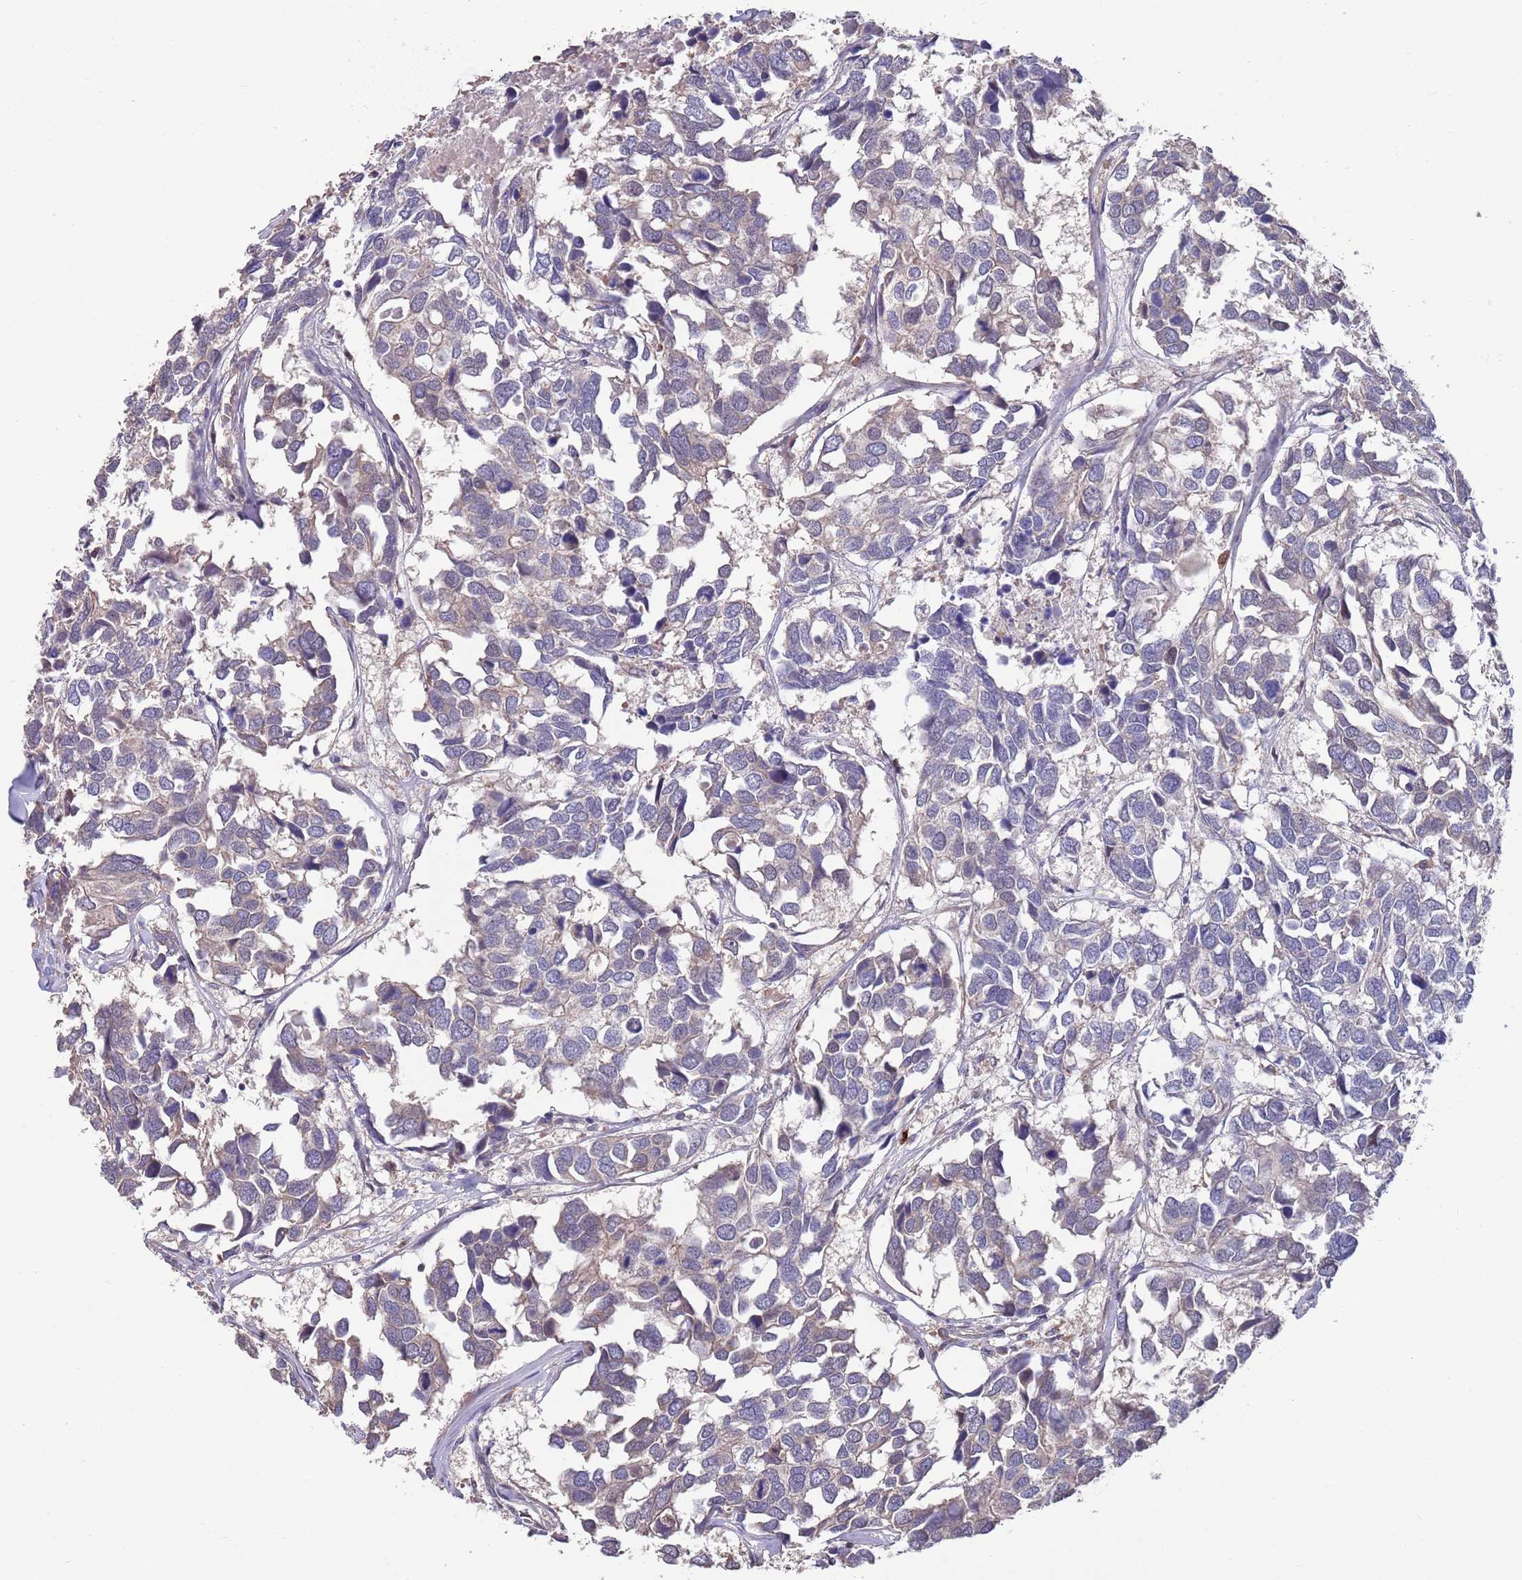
{"staining": {"intensity": "weak", "quantity": "<25%", "location": "cytoplasmic/membranous"}, "tissue": "breast cancer", "cell_type": "Tumor cells", "image_type": "cancer", "snomed": [{"axis": "morphology", "description": "Duct carcinoma"}, {"axis": "topography", "description": "Breast"}], "caption": "Infiltrating ductal carcinoma (breast) stained for a protein using IHC demonstrates no expression tumor cells.", "gene": "MARVELD2", "patient": {"sex": "female", "age": 83}}